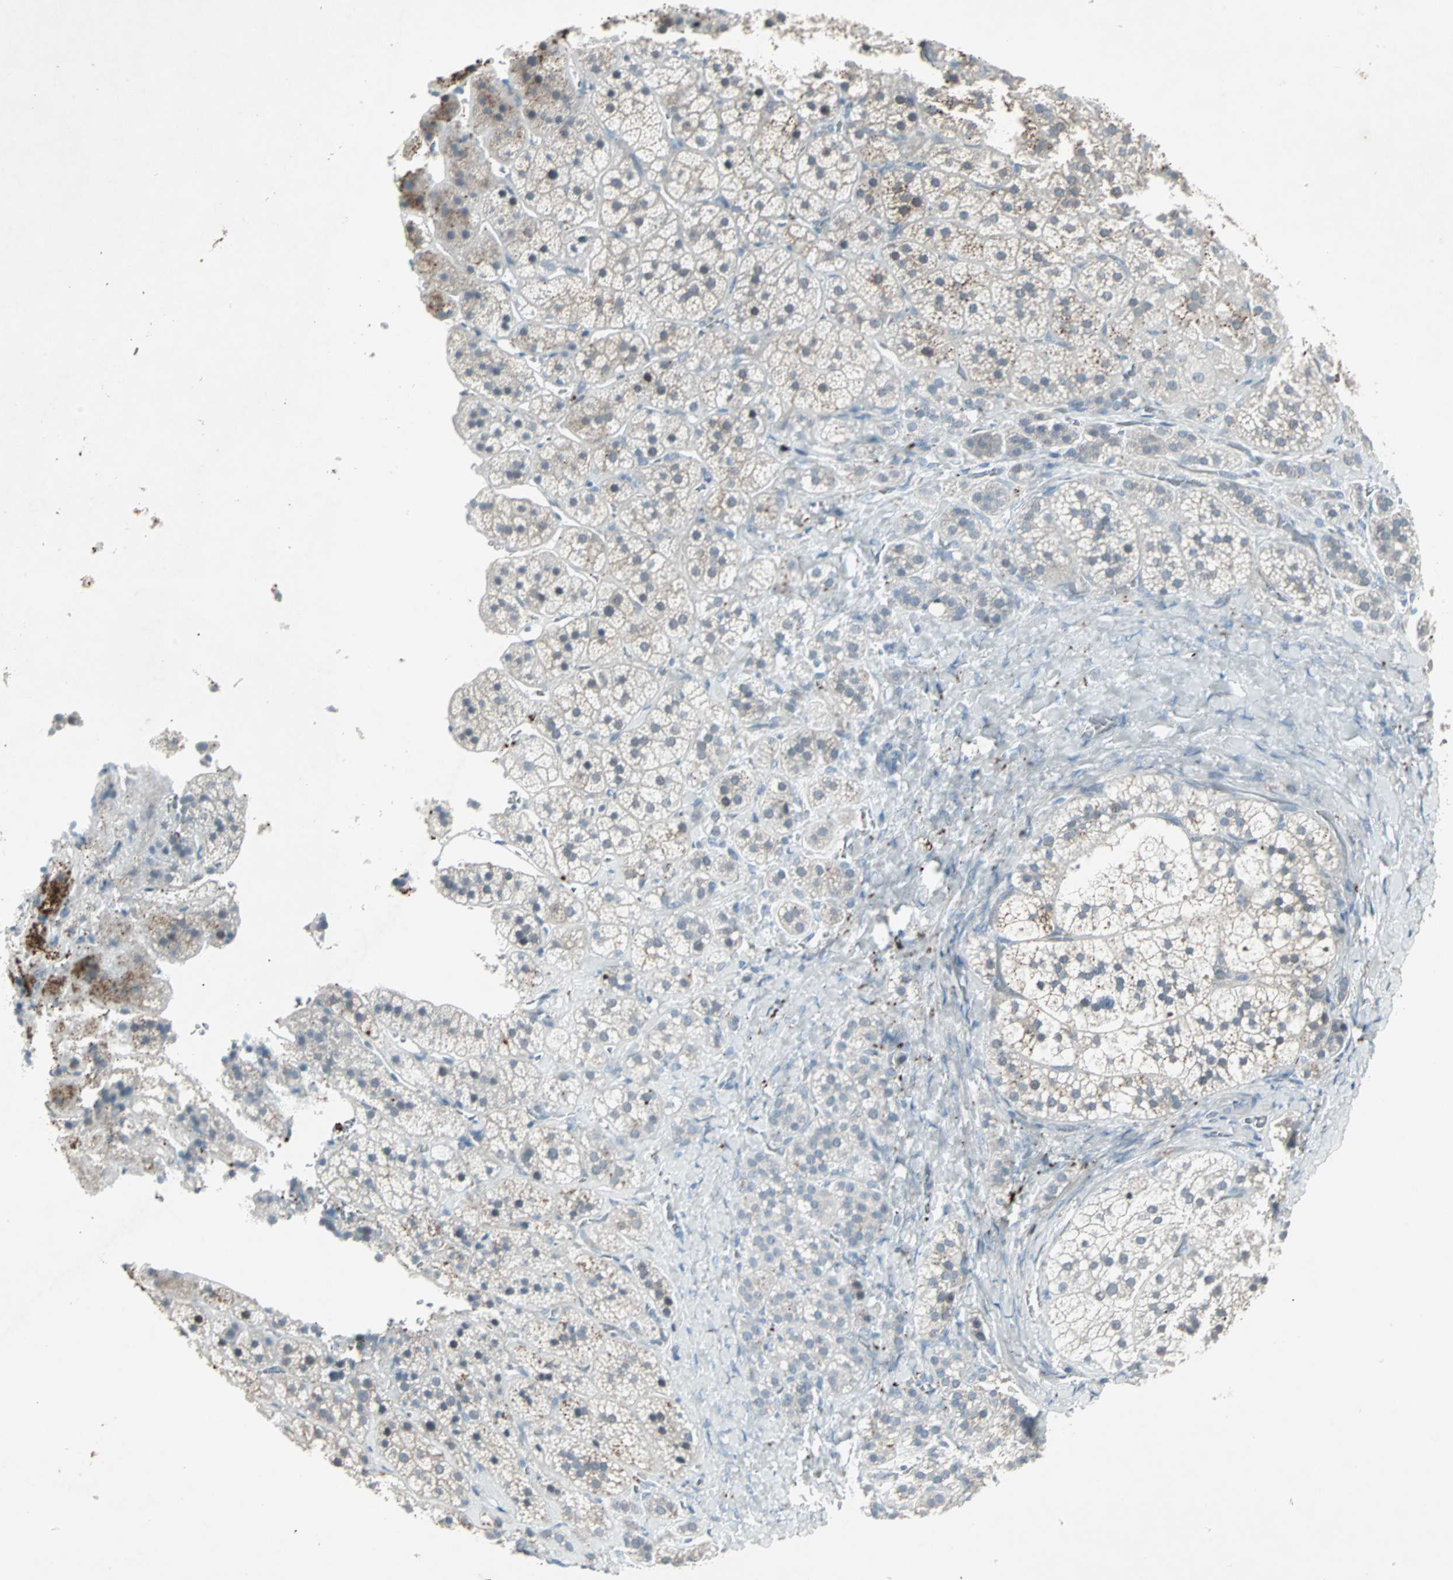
{"staining": {"intensity": "strong", "quantity": "<25%", "location": "cytoplasmic/membranous"}, "tissue": "adrenal gland", "cell_type": "Glandular cells", "image_type": "normal", "snomed": [{"axis": "morphology", "description": "Normal tissue, NOS"}, {"axis": "topography", "description": "Adrenal gland"}], "caption": "The immunohistochemical stain shows strong cytoplasmic/membranous expression in glandular cells of normal adrenal gland. The protein is shown in brown color, while the nuclei are stained blue.", "gene": "LANCL3", "patient": {"sex": "female", "age": 44}}